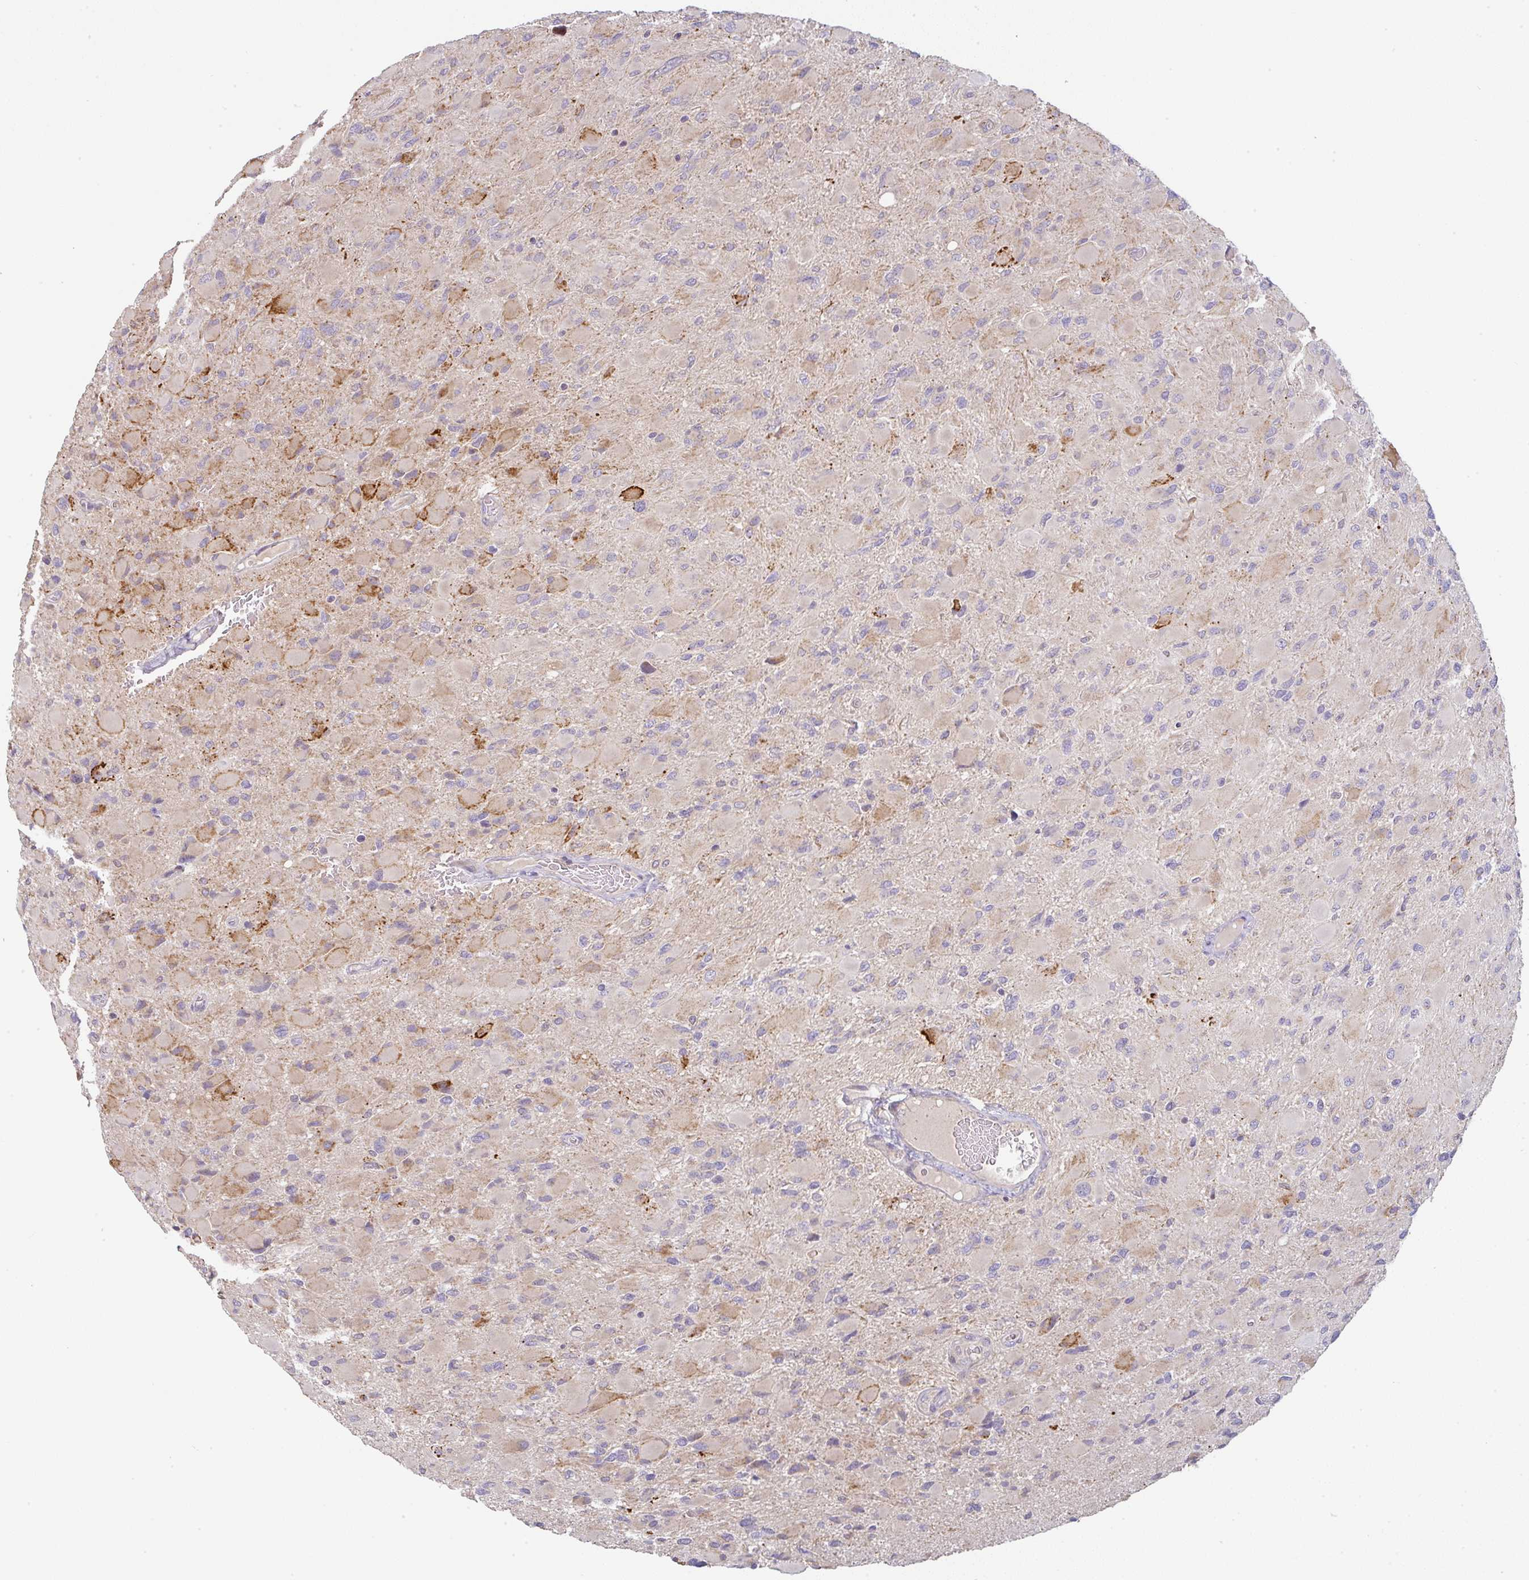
{"staining": {"intensity": "moderate", "quantity": "<25%", "location": "cytoplasmic/membranous"}, "tissue": "glioma", "cell_type": "Tumor cells", "image_type": "cancer", "snomed": [{"axis": "morphology", "description": "Glioma, malignant, High grade"}, {"axis": "topography", "description": "Cerebral cortex"}], "caption": "Protein staining reveals moderate cytoplasmic/membranous expression in about <25% of tumor cells in high-grade glioma (malignant).", "gene": "MOB1A", "patient": {"sex": "female", "age": 36}}